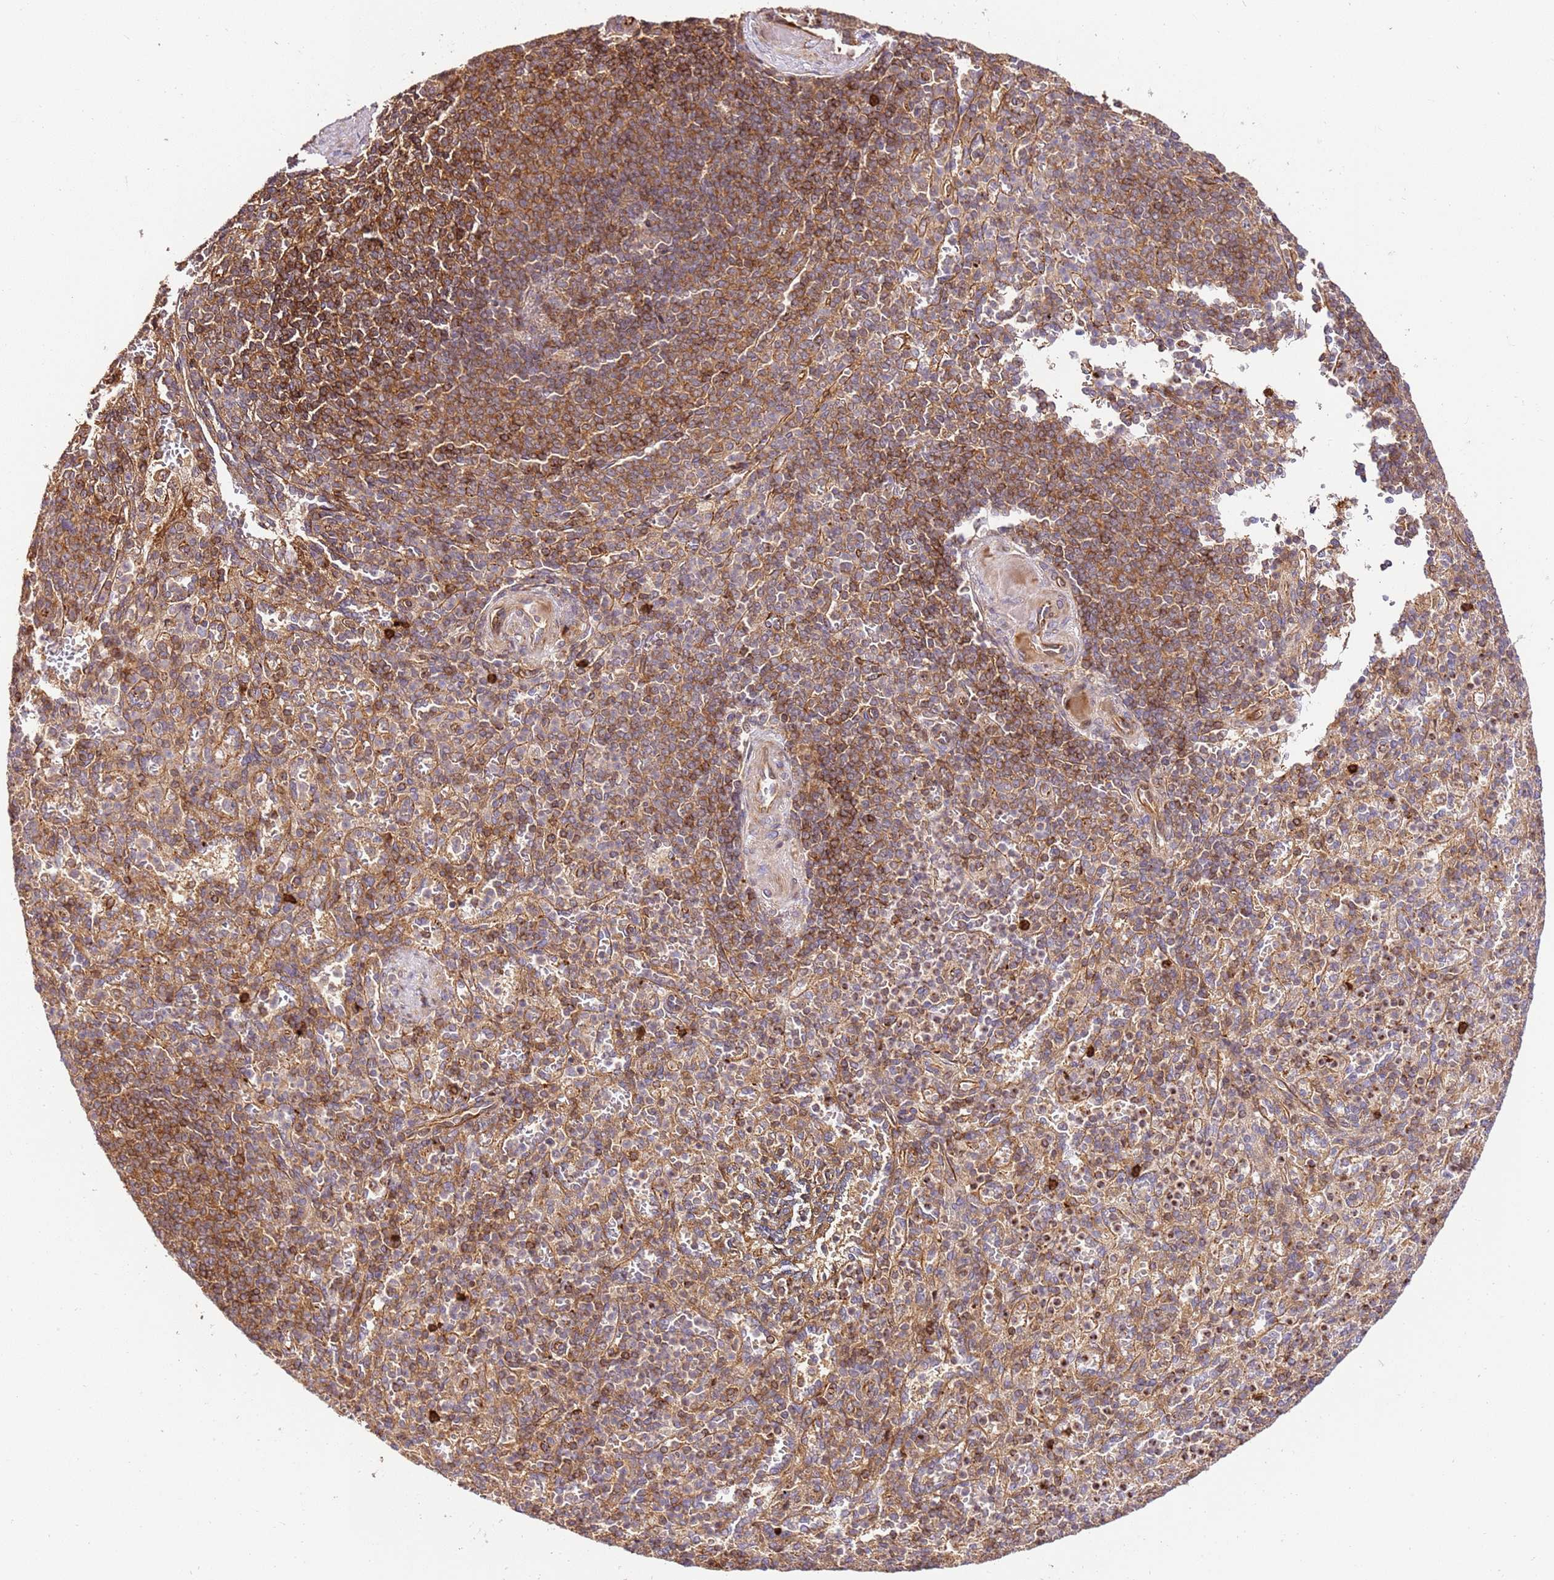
{"staining": {"intensity": "moderate", "quantity": ">75%", "location": "cytoplasmic/membranous"}, "tissue": "spleen", "cell_type": "Cells in red pulp", "image_type": "normal", "snomed": [{"axis": "morphology", "description": "Normal tissue, NOS"}, {"axis": "topography", "description": "Spleen"}], "caption": "A medium amount of moderate cytoplasmic/membranous positivity is appreciated in about >75% of cells in red pulp in benign spleen. The protein is stained brown, and the nuclei are stained in blue (DAB IHC with brightfield microscopy, high magnification).", "gene": "KATNAL2", "patient": {"sex": "female", "age": 74}}